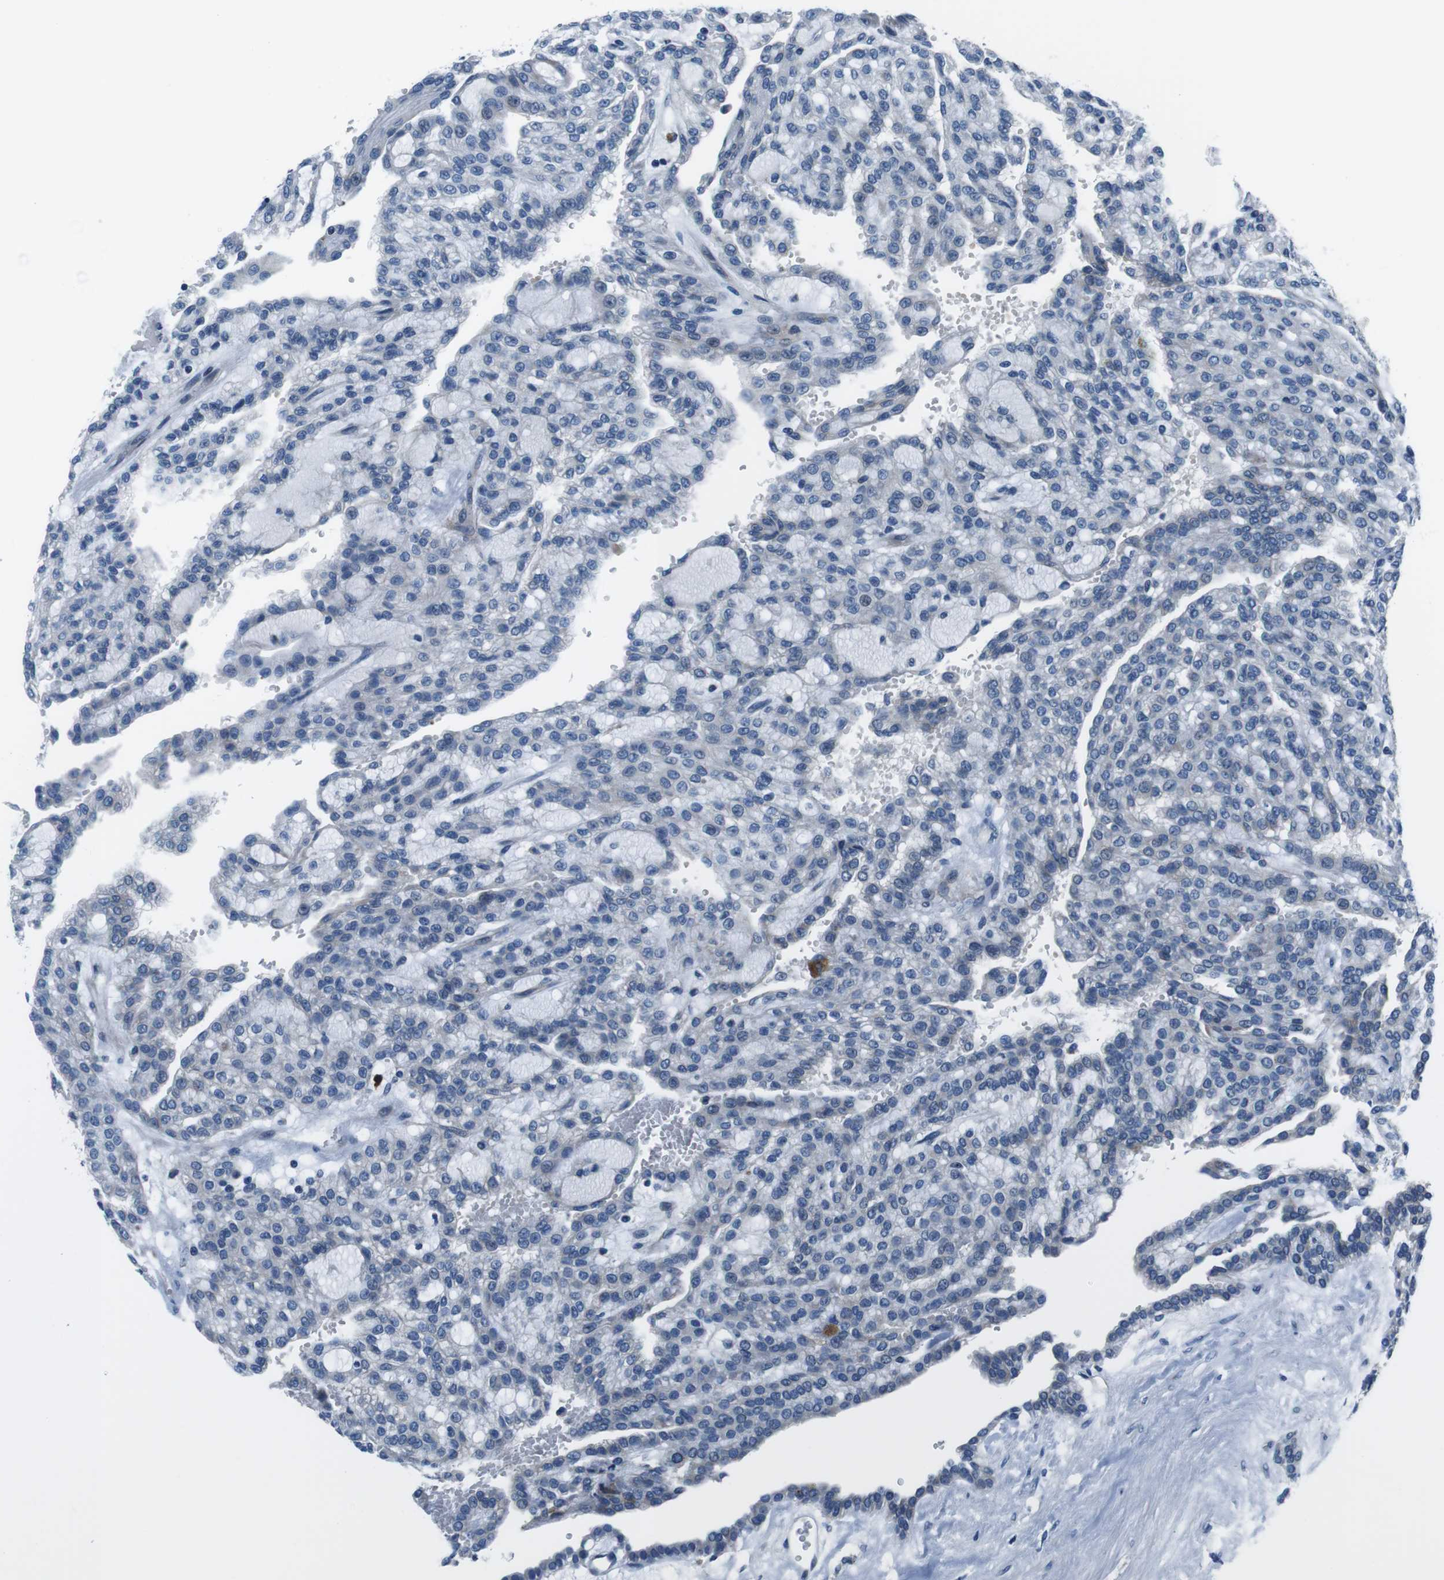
{"staining": {"intensity": "negative", "quantity": "none", "location": "none"}, "tissue": "renal cancer", "cell_type": "Tumor cells", "image_type": "cancer", "snomed": [{"axis": "morphology", "description": "Adenocarcinoma, NOS"}, {"axis": "topography", "description": "Kidney"}], "caption": "Photomicrograph shows no significant protein staining in tumor cells of adenocarcinoma (renal).", "gene": "NUCB2", "patient": {"sex": "male", "age": 63}}